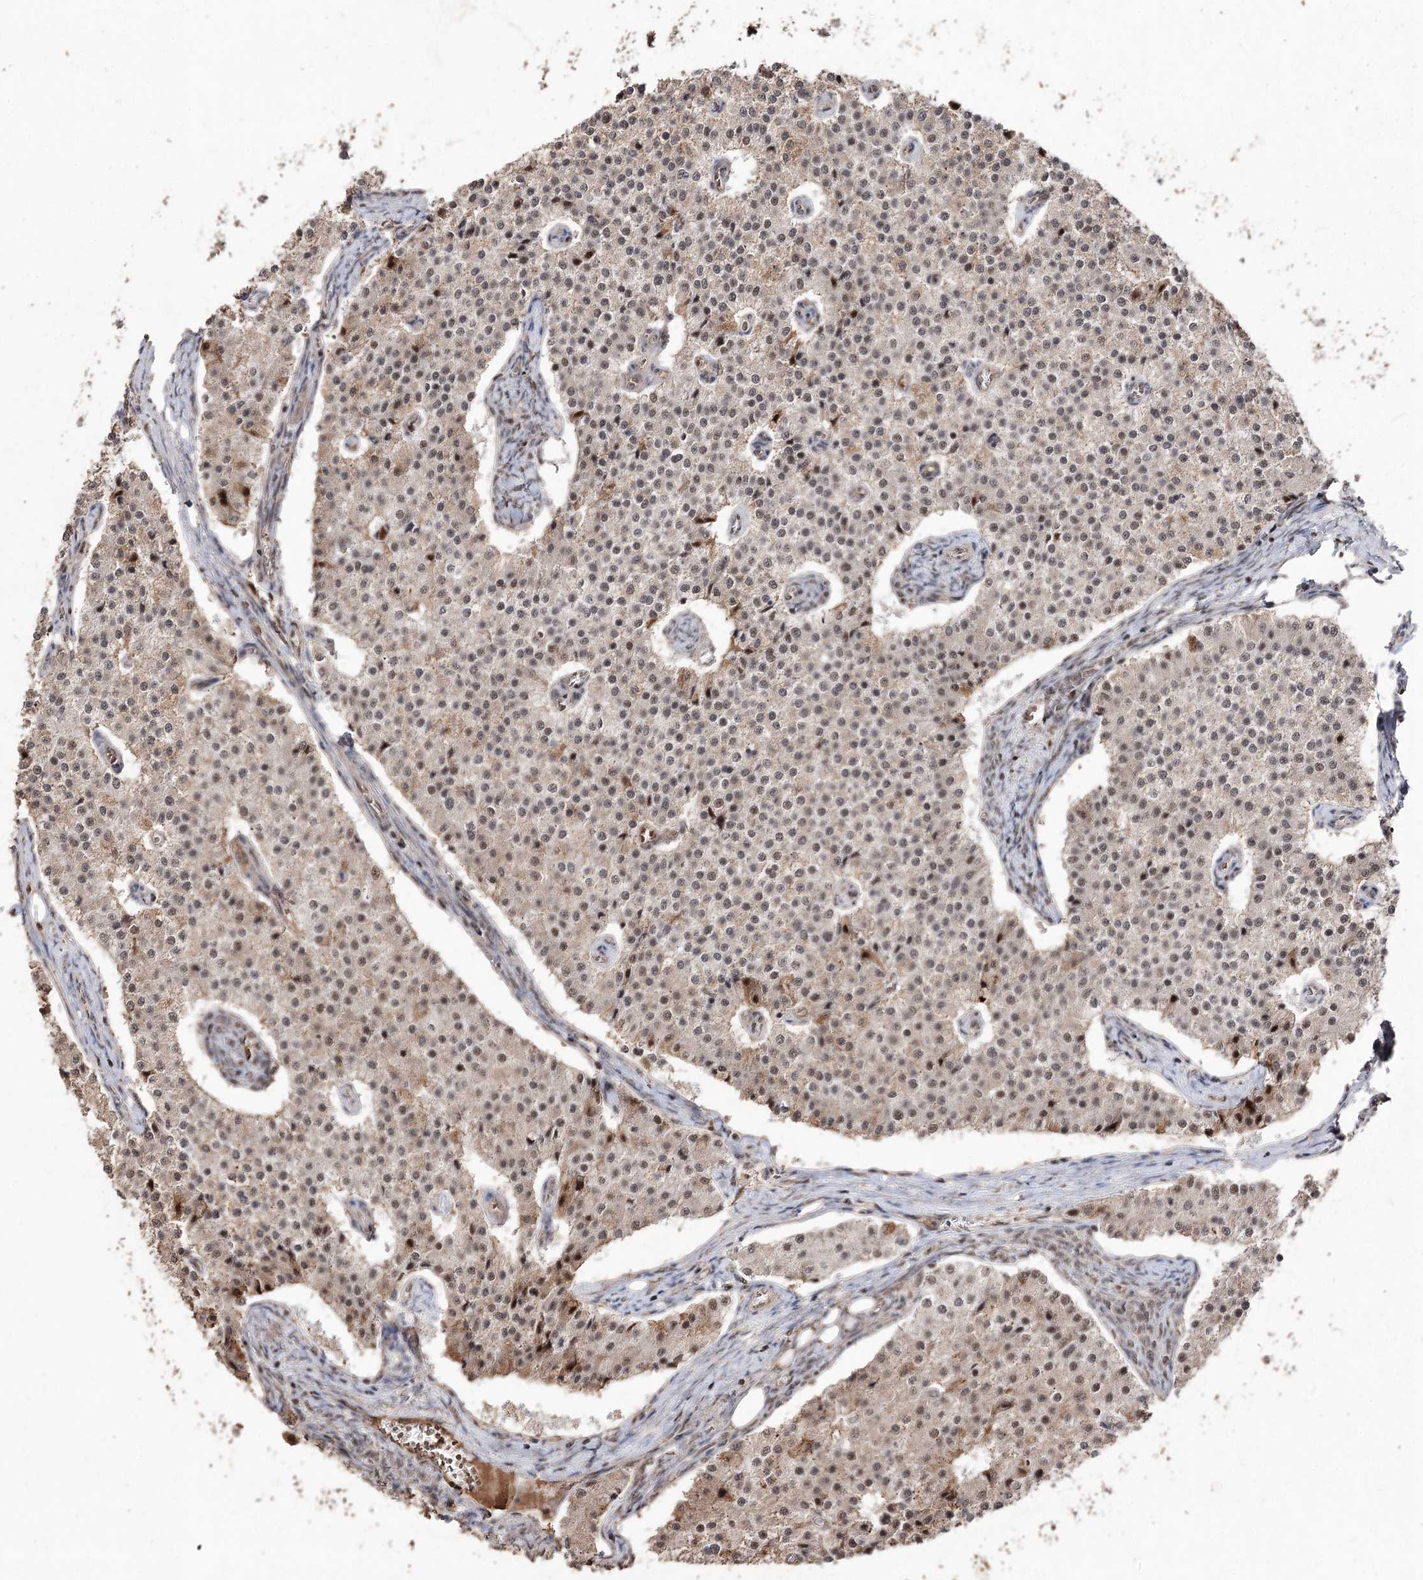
{"staining": {"intensity": "weak", "quantity": ">75%", "location": "cytoplasmic/membranous,nuclear"}, "tissue": "carcinoid", "cell_type": "Tumor cells", "image_type": "cancer", "snomed": [{"axis": "morphology", "description": "Carcinoid, malignant, NOS"}, {"axis": "topography", "description": "Colon"}], "caption": "Protein analysis of carcinoid tissue displays weak cytoplasmic/membranous and nuclear expression in approximately >75% of tumor cells.", "gene": "U2SURP", "patient": {"sex": "female", "age": 52}}